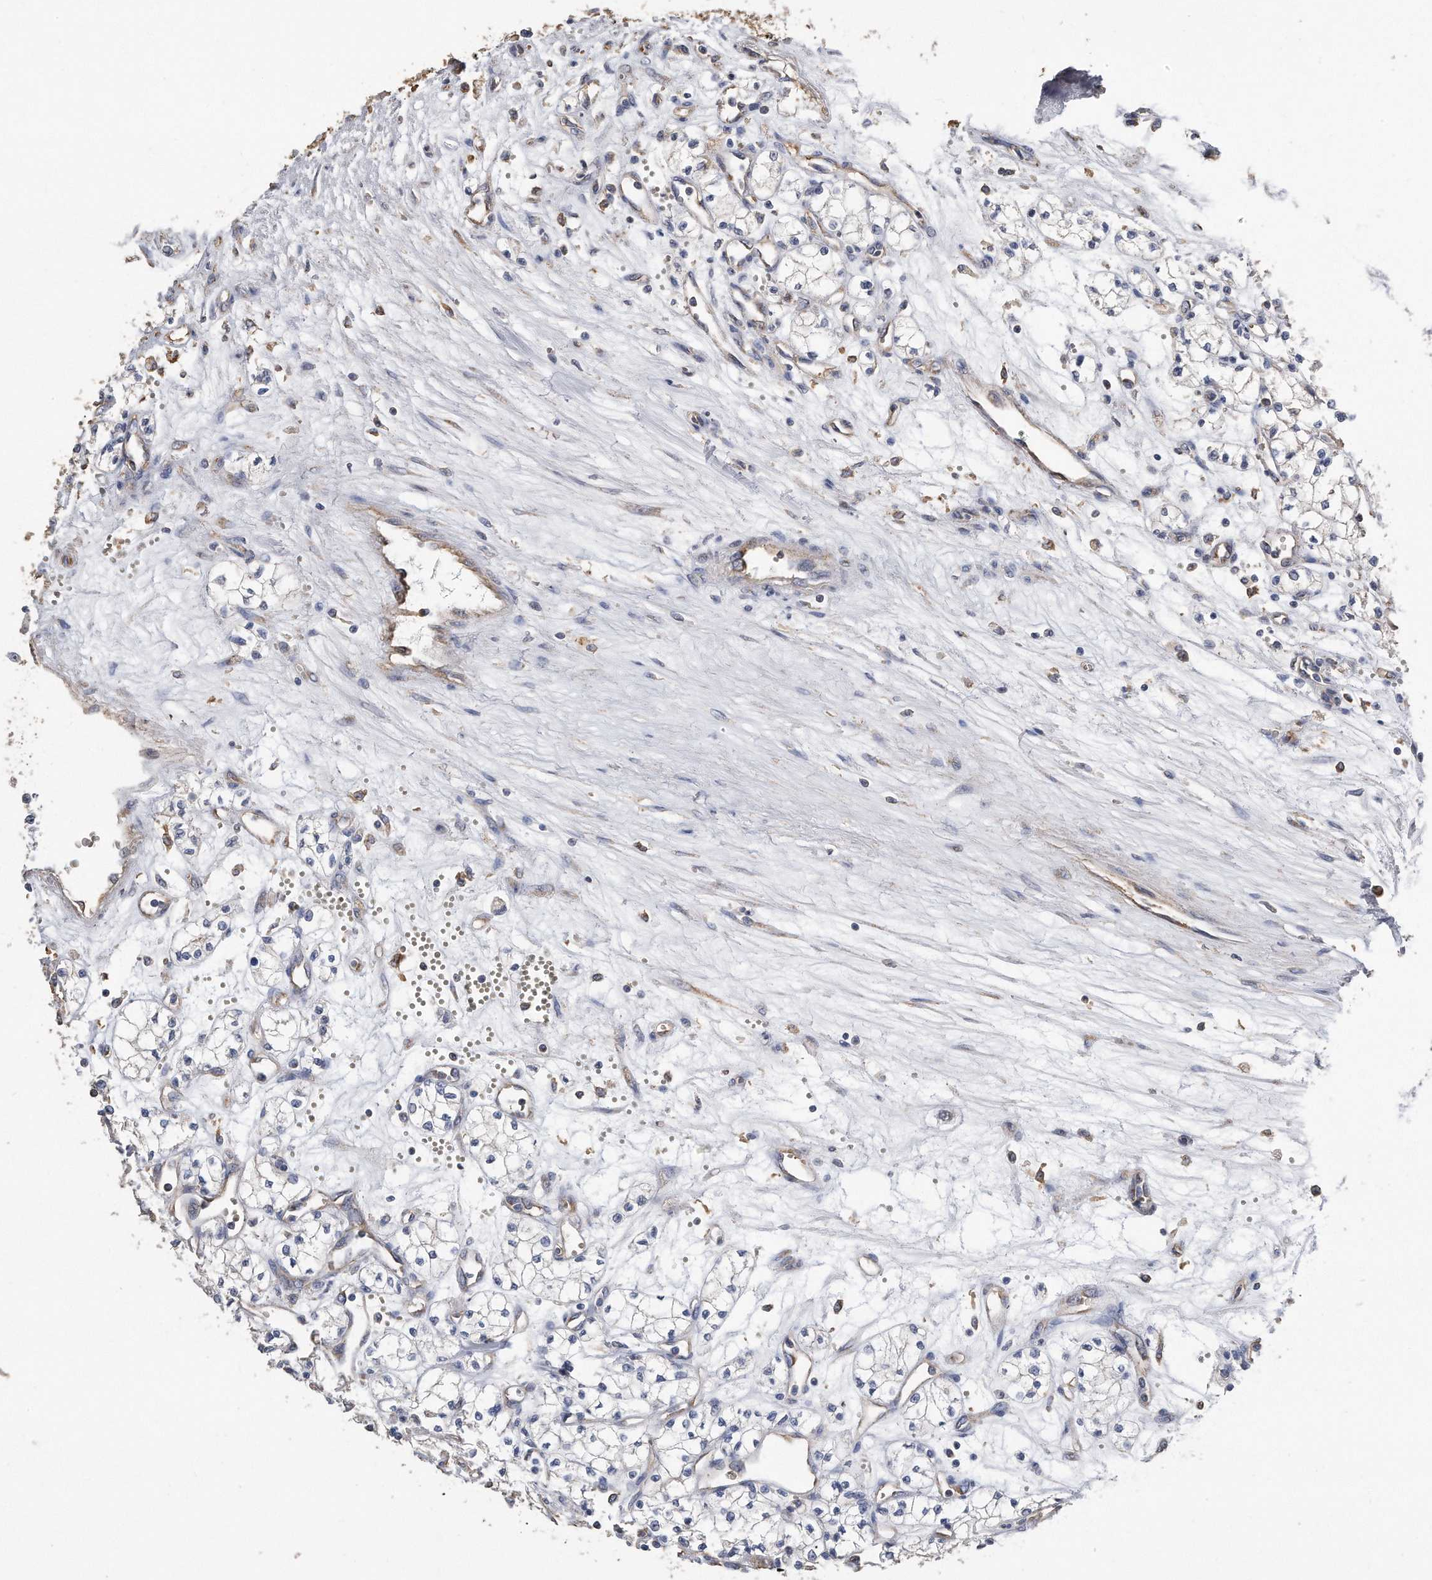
{"staining": {"intensity": "negative", "quantity": "none", "location": "none"}, "tissue": "renal cancer", "cell_type": "Tumor cells", "image_type": "cancer", "snomed": [{"axis": "morphology", "description": "Adenocarcinoma, NOS"}, {"axis": "topography", "description": "Kidney"}], "caption": "This is an IHC photomicrograph of human adenocarcinoma (renal). There is no positivity in tumor cells.", "gene": "CDCP1", "patient": {"sex": "male", "age": 59}}